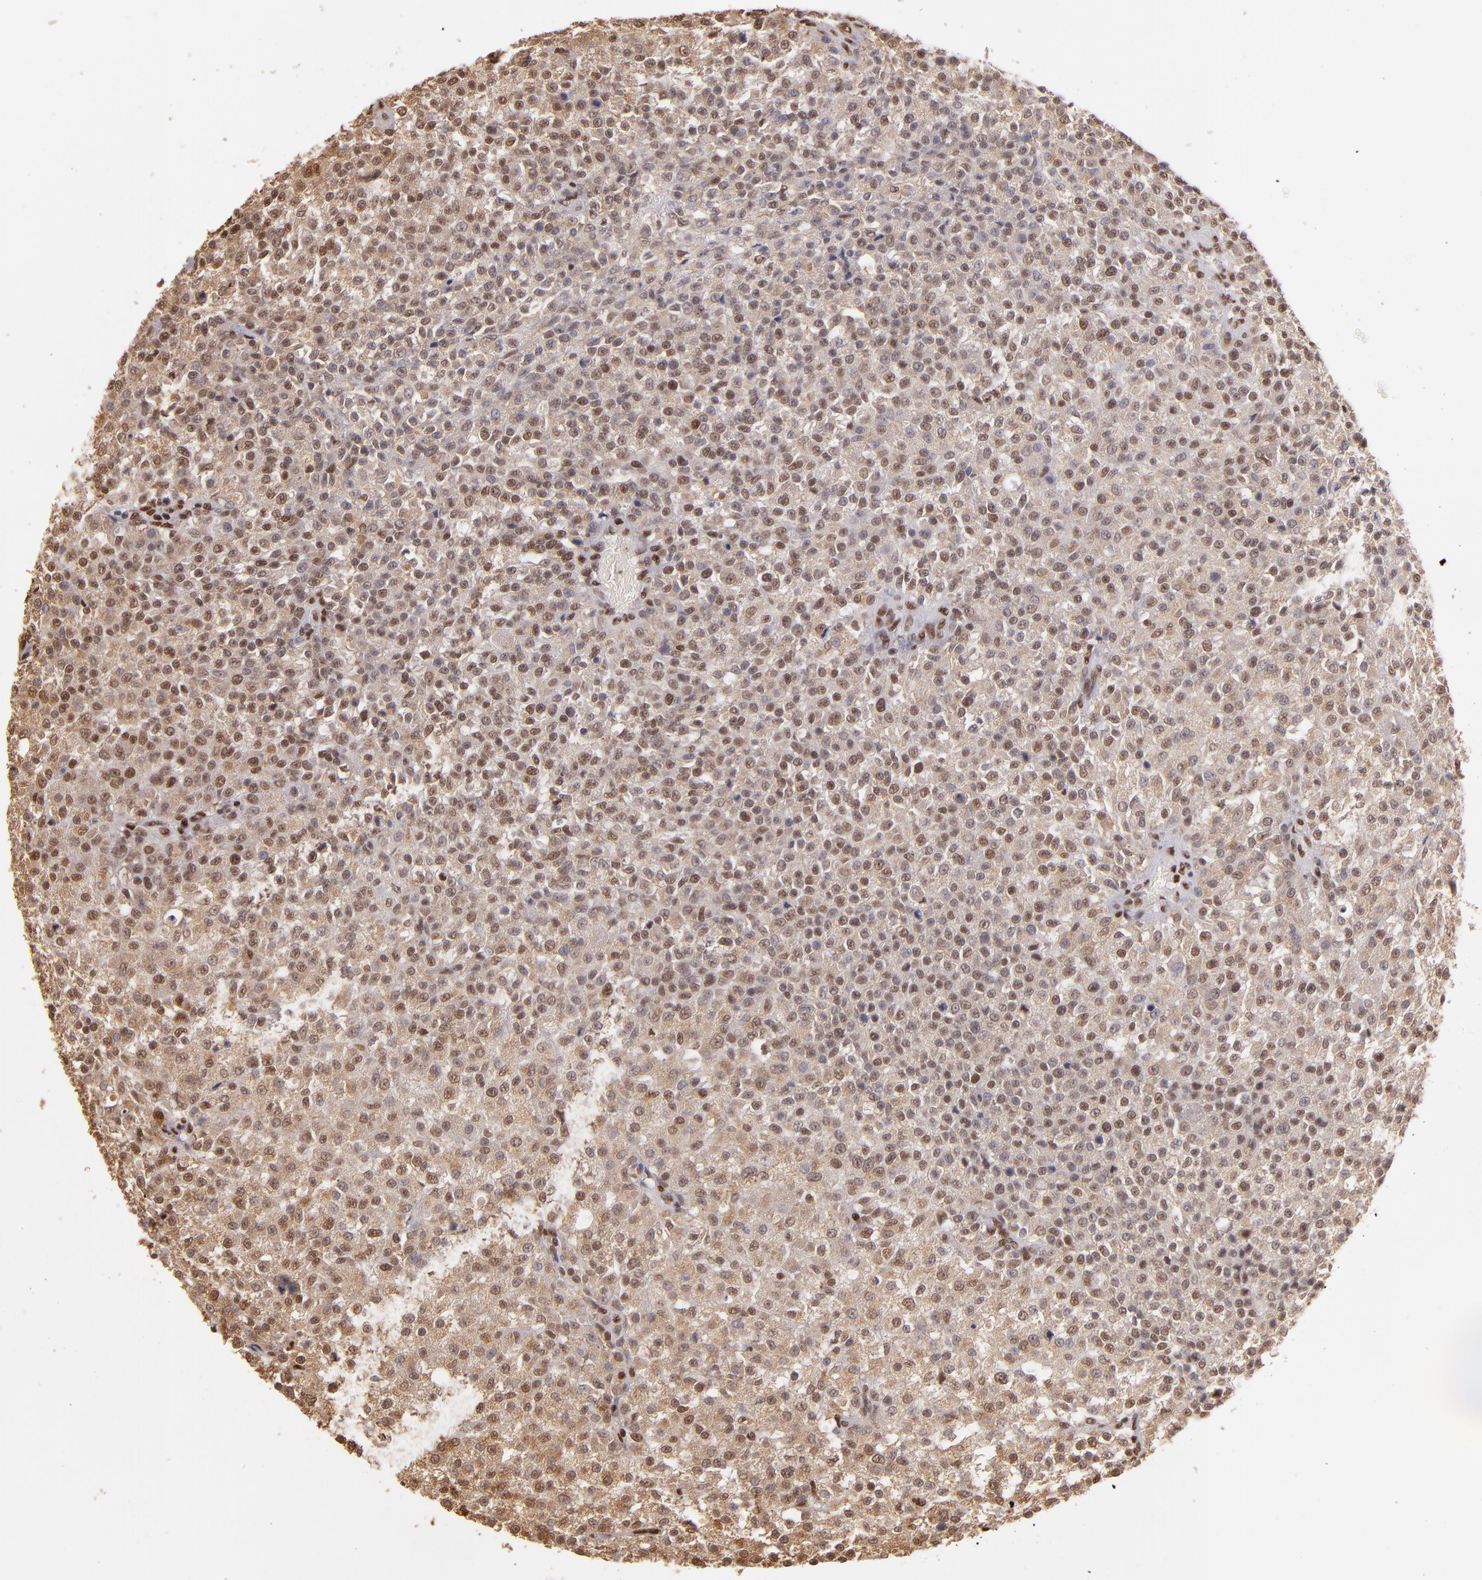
{"staining": {"intensity": "moderate", "quantity": ">75%", "location": "nuclear"}, "tissue": "testis cancer", "cell_type": "Tumor cells", "image_type": "cancer", "snomed": [{"axis": "morphology", "description": "Seminoma, NOS"}, {"axis": "topography", "description": "Testis"}], "caption": "DAB immunohistochemical staining of human testis cancer shows moderate nuclear protein positivity in approximately >75% of tumor cells. (DAB IHC with brightfield microscopy, high magnification).", "gene": "SP1", "patient": {"sex": "male", "age": 59}}